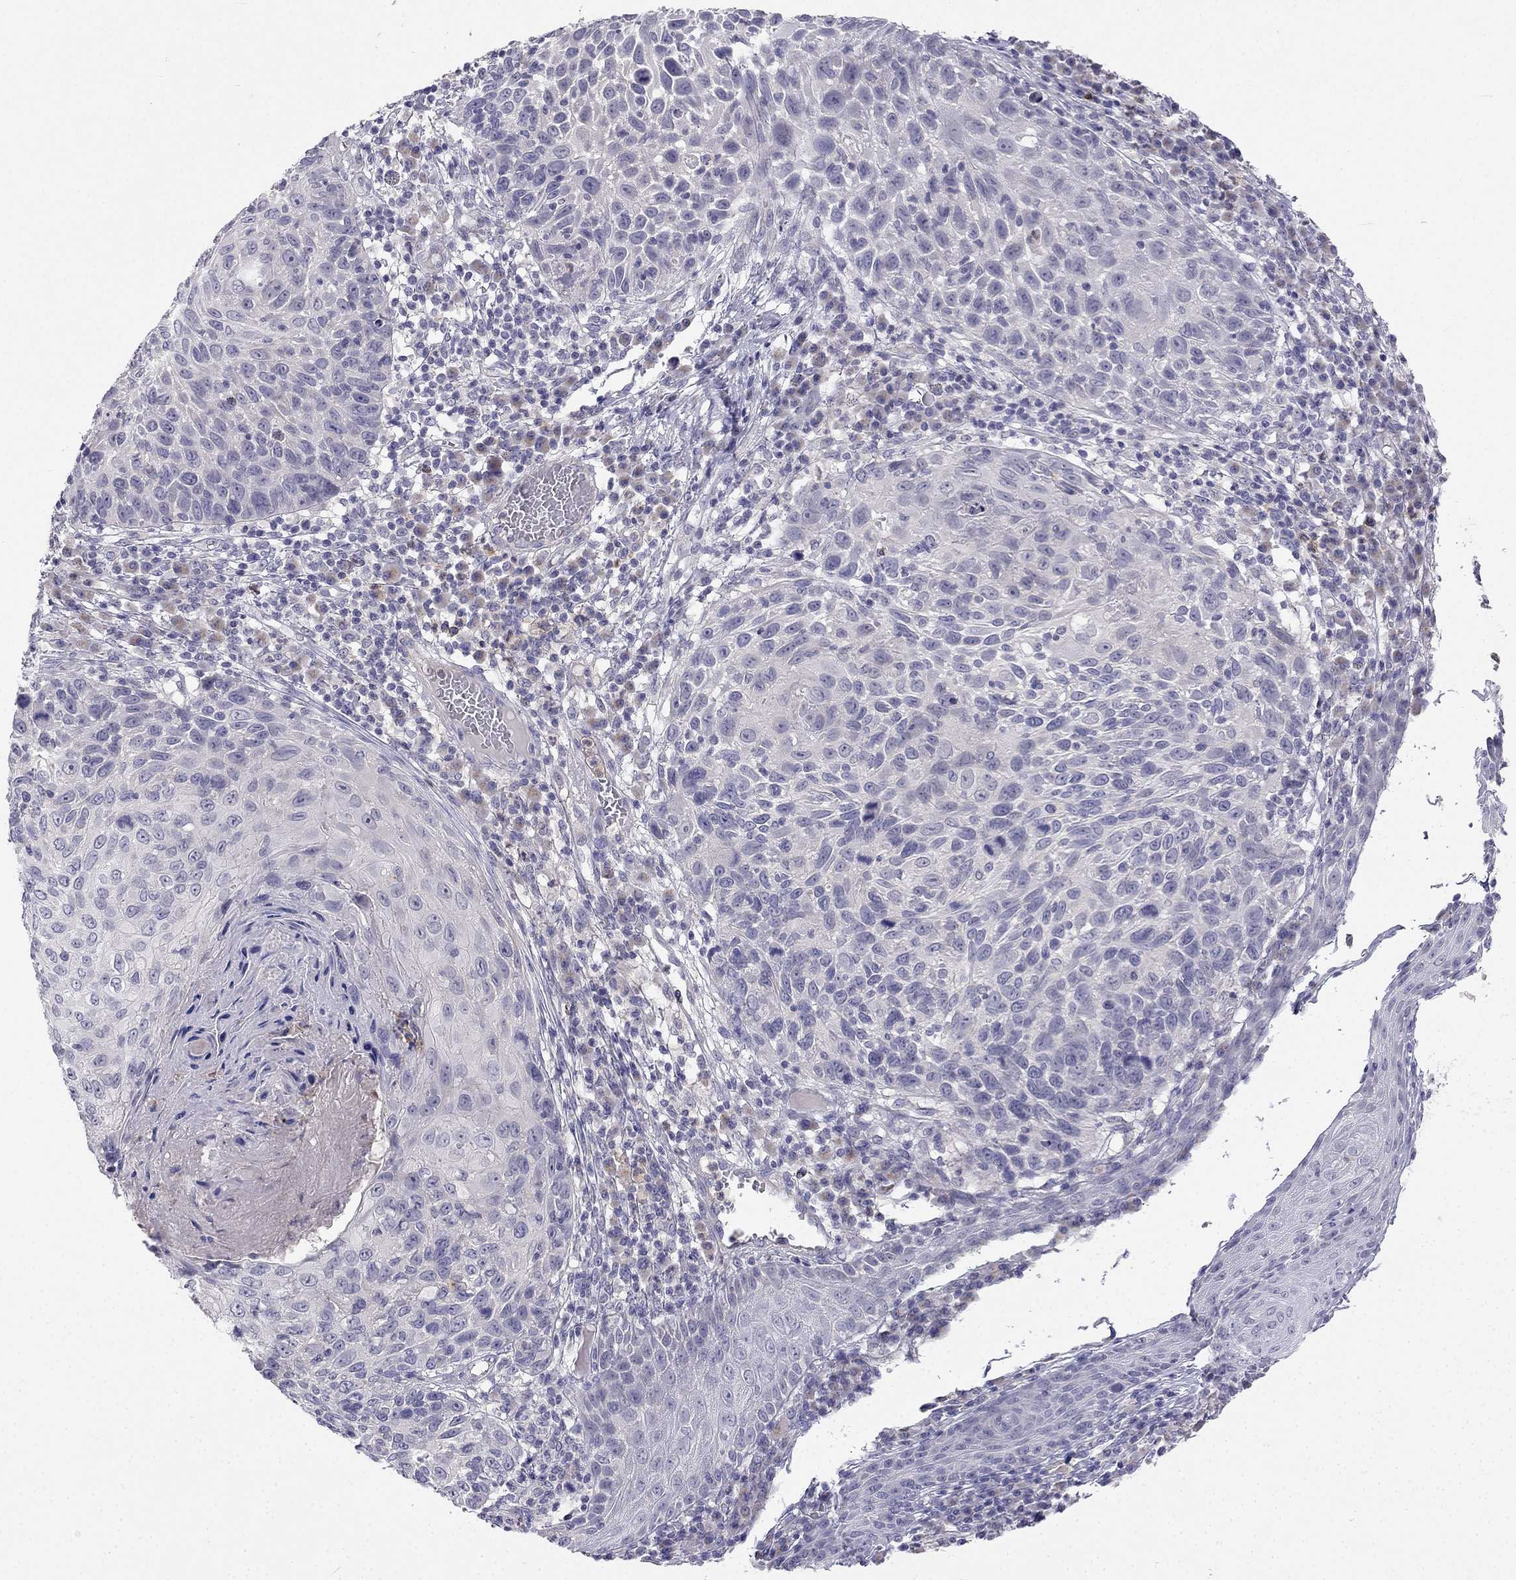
{"staining": {"intensity": "negative", "quantity": "none", "location": "none"}, "tissue": "skin cancer", "cell_type": "Tumor cells", "image_type": "cancer", "snomed": [{"axis": "morphology", "description": "Squamous cell carcinoma, NOS"}, {"axis": "topography", "description": "Skin"}], "caption": "This is an immunohistochemistry image of skin squamous cell carcinoma. There is no expression in tumor cells.", "gene": "C16orf89", "patient": {"sex": "male", "age": 92}}